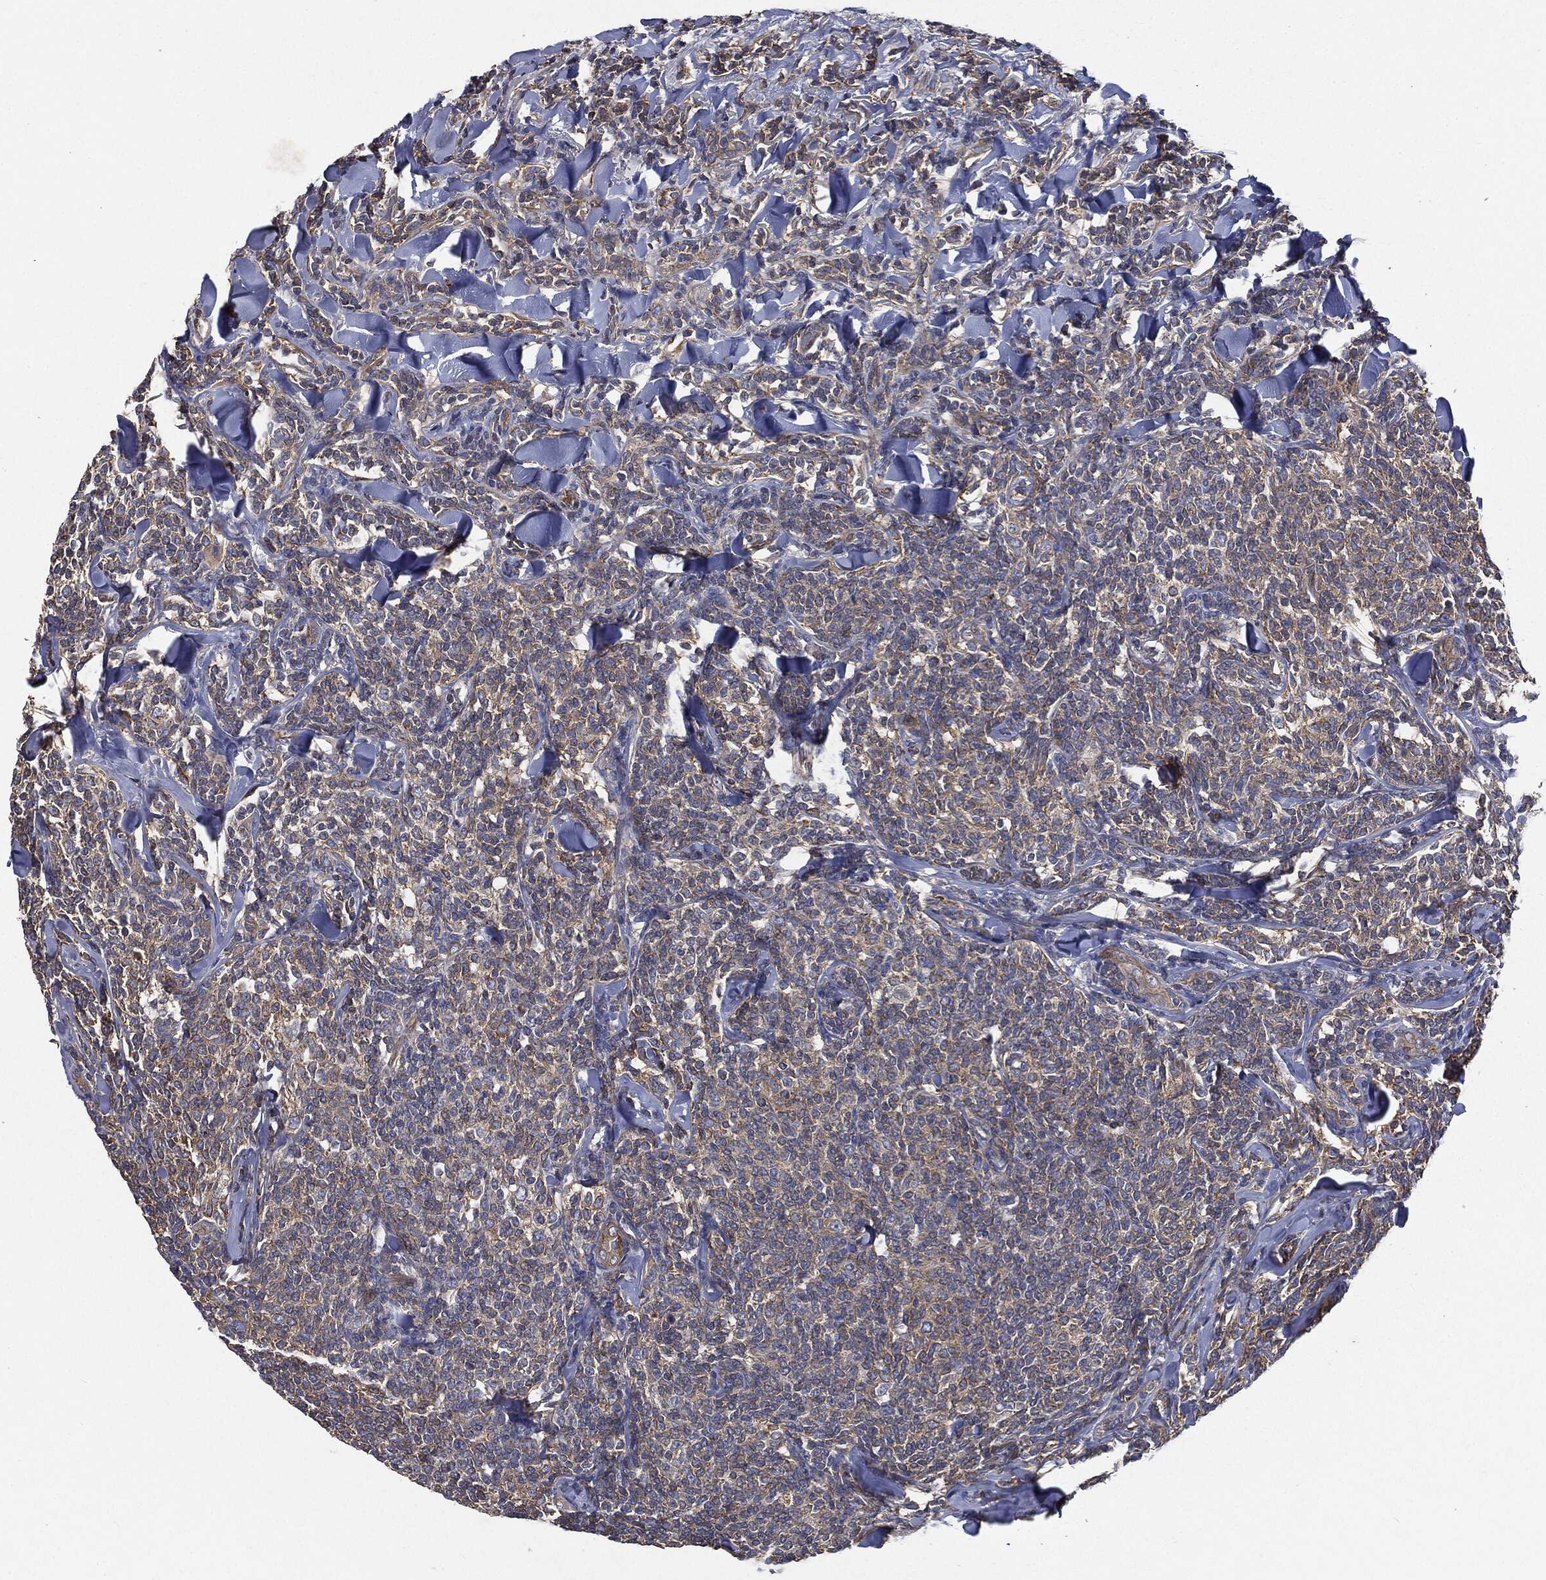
{"staining": {"intensity": "weak", "quantity": "25%-75%", "location": "cytoplasmic/membranous"}, "tissue": "lymphoma", "cell_type": "Tumor cells", "image_type": "cancer", "snomed": [{"axis": "morphology", "description": "Malignant lymphoma, non-Hodgkin's type, Low grade"}, {"axis": "topography", "description": "Lymph node"}], "caption": "Immunohistochemical staining of human lymphoma demonstrates weak cytoplasmic/membranous protein expression in approximately 25%-75% of tumor cells. Ihc stains the protein of interest in brown and the nuclei are stained blue.", "gene": "EPS15L1", "patient": {"sex": "female", "age": 56}}